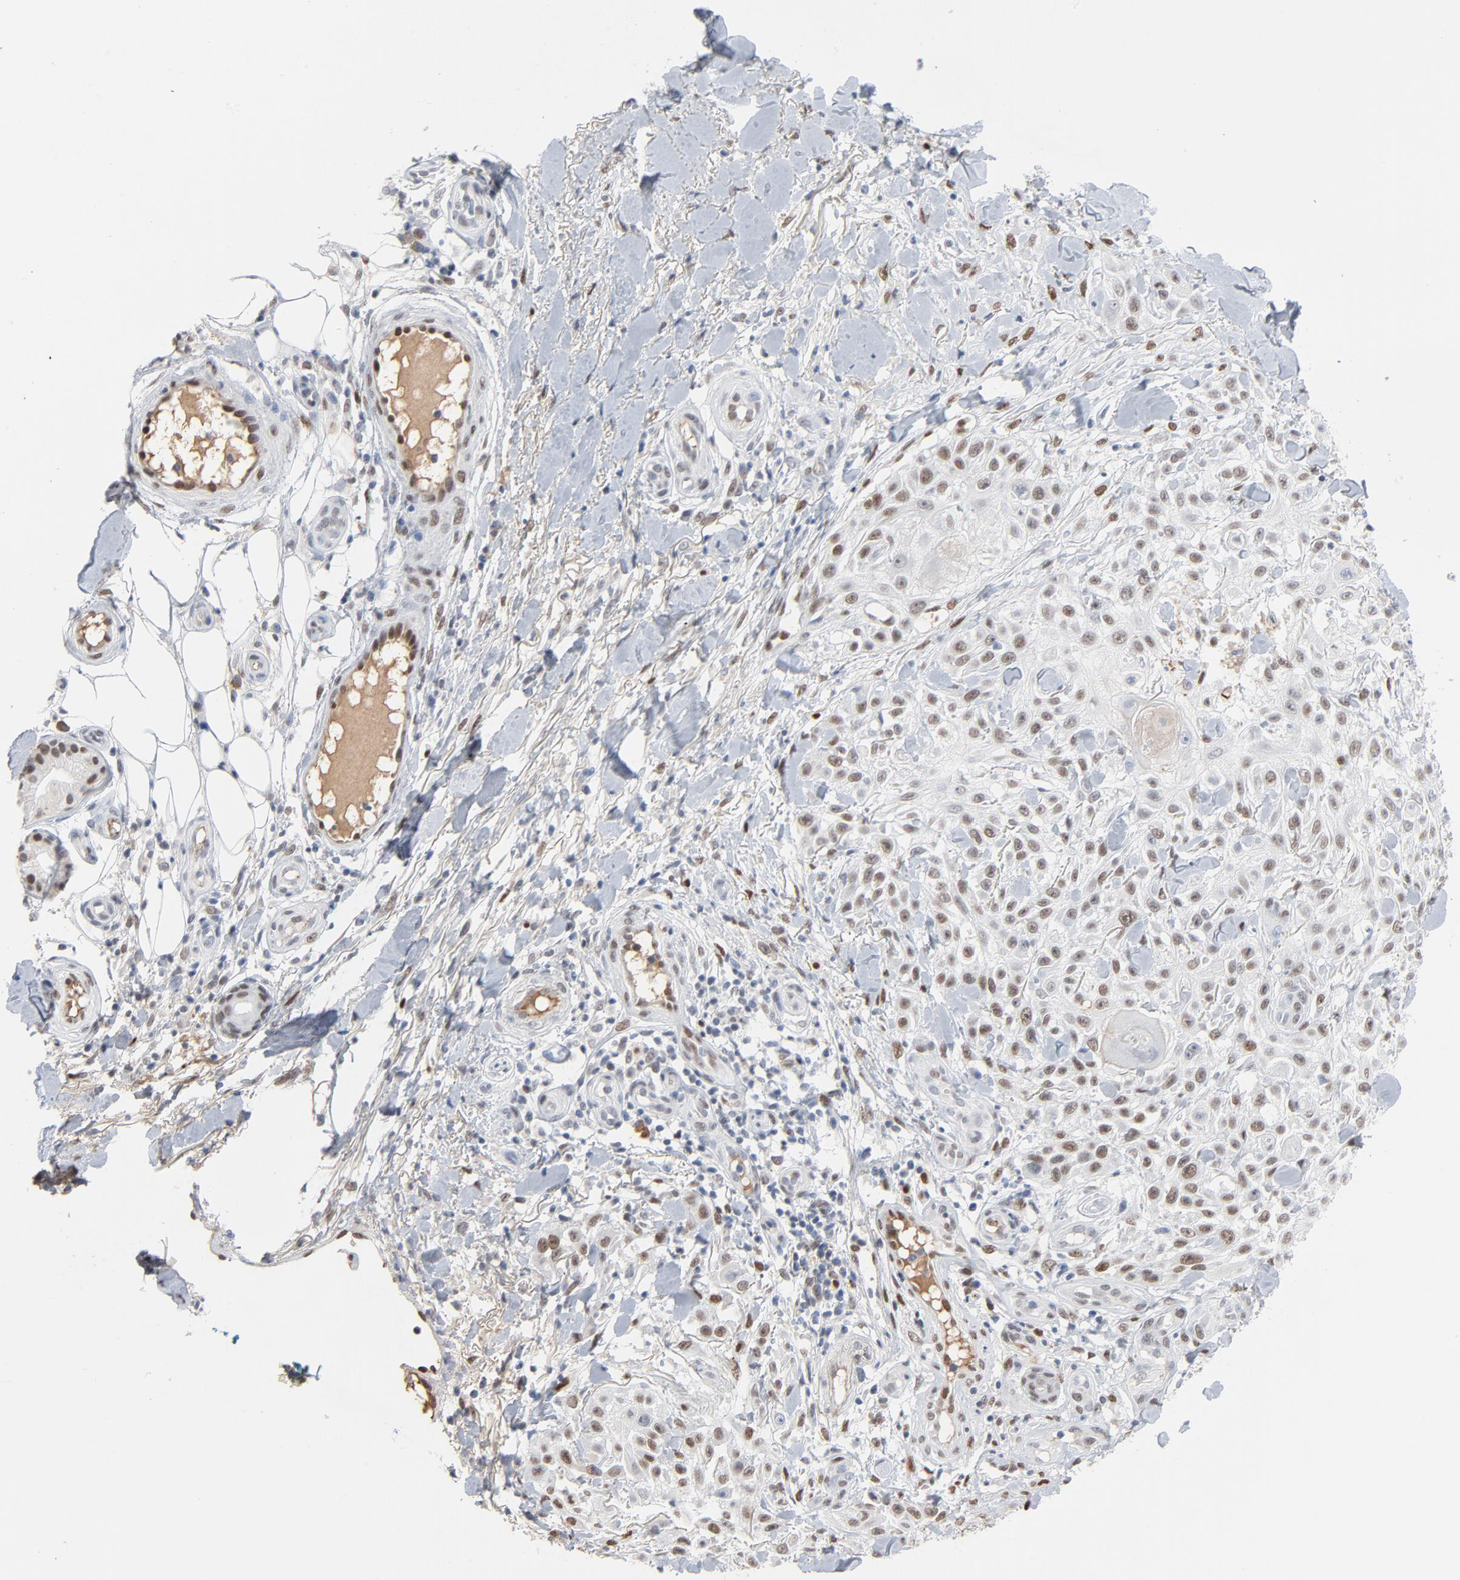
{"staining": {"intensity": "moderate", "quantity": ">75%", "location": "nuclear"}, "tissue": "skin cancer", "cell_type": "Tumor cells", "image_type": "cancer", "snomed": [{"axis": "morphology", "description": "Squamous cell carcinoma, NOS"}, {"axis": "topography", "description": "Skin"}], "caption": "Immunohistochemical staining of human skin cancer (squamous cell carcinoma) exhibits moderate nuclear protein staining in approximately >75% of tumor cells.", "gene": "FOXP1", "patient": {"sex": "female", "age": 42}}